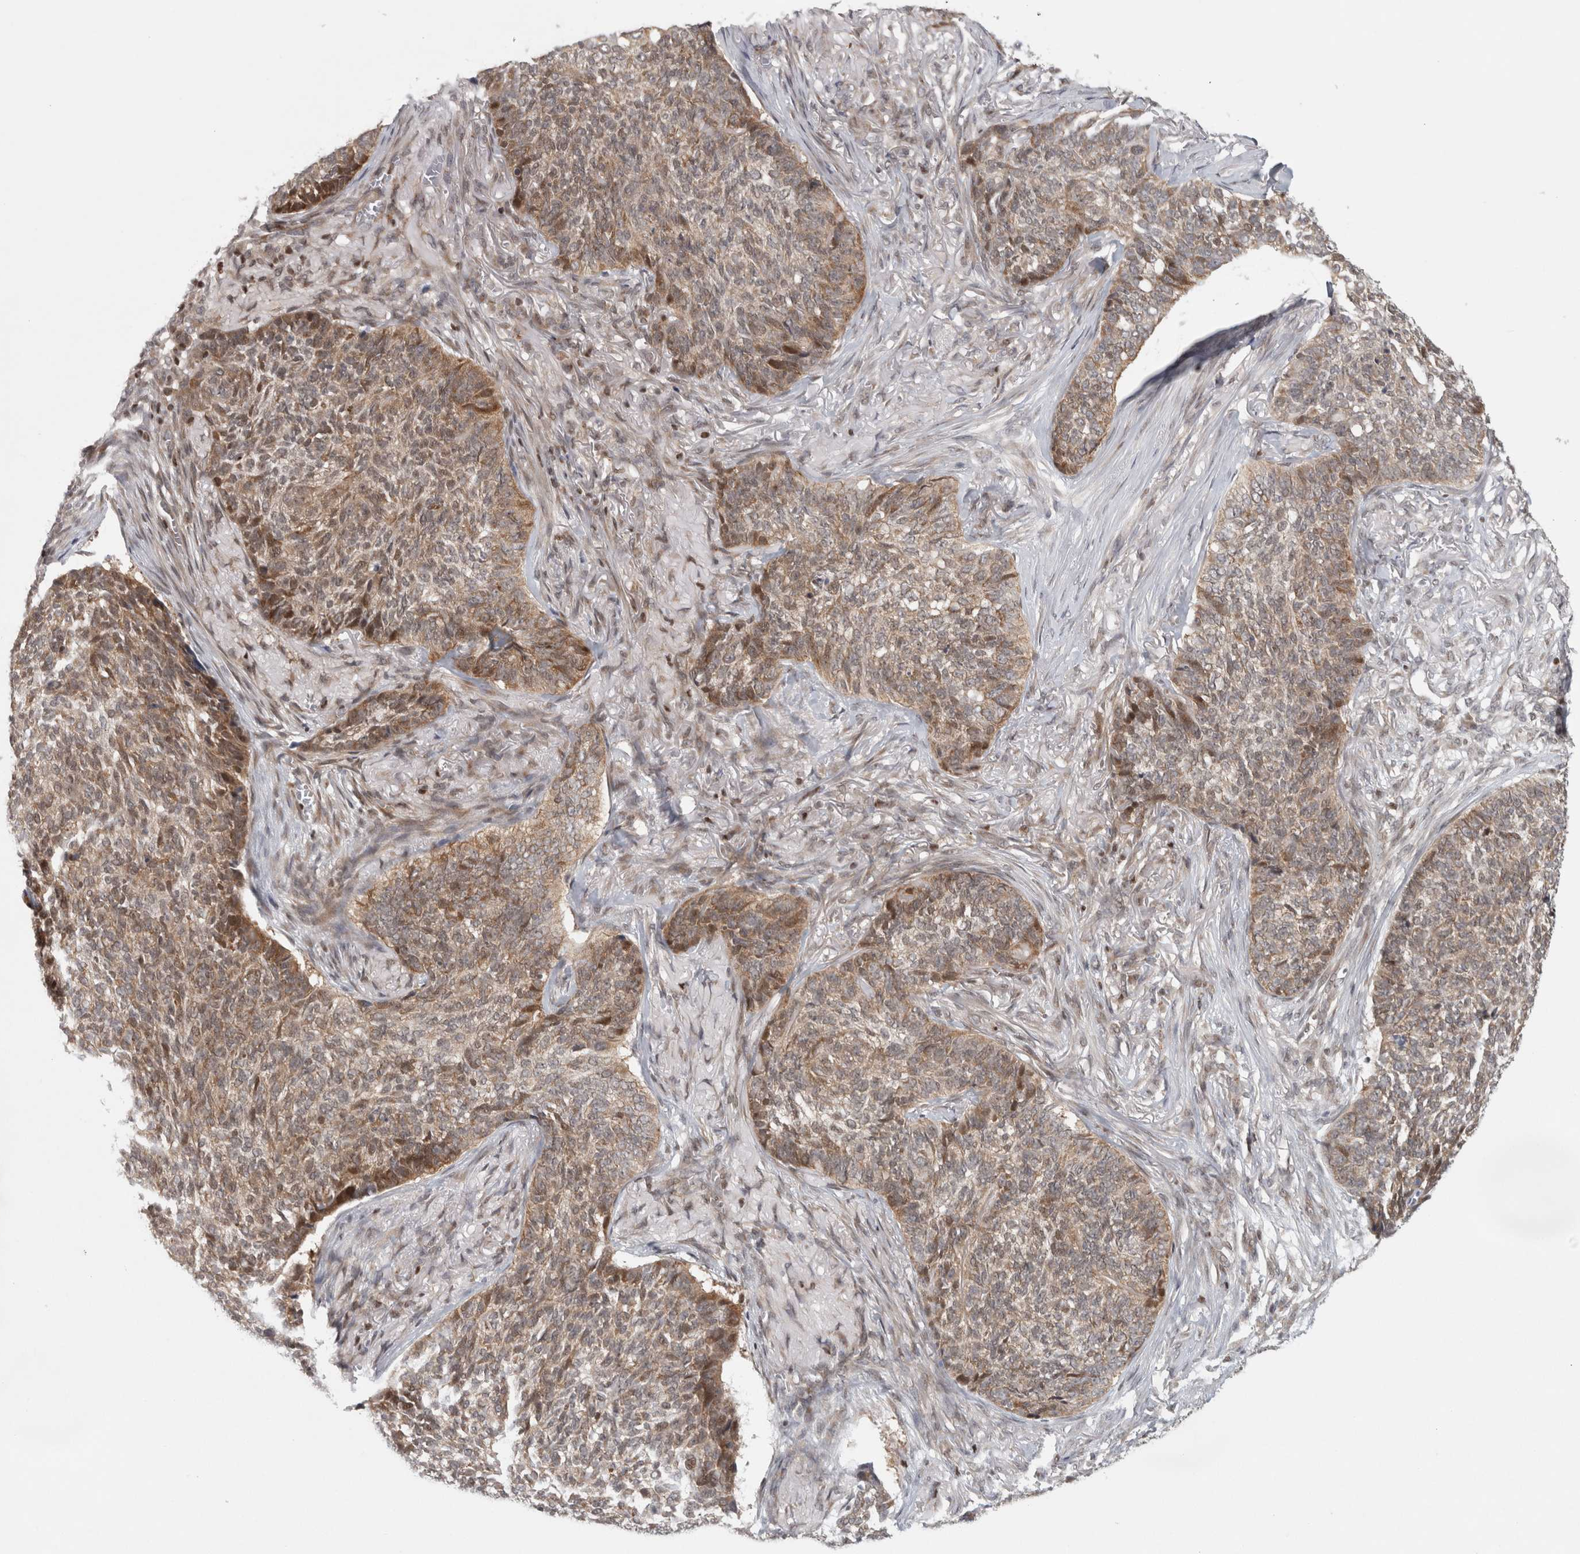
{"staining": {"intensity": "weak", "quantity": "25%-75%", "location": "cytoplasmic/membranous,nuclear"}, "tissue": "skin cancer", "cell_type": "Tumor cells", "image_type": "cancer", "snomed": [{"axis": "morphology", "description": "Basal cell carcinoma"}, {"axis": "topography", "description": "Skin"}], "caption": "Immunohistochemistry (DAB (3,3'-diaminobenzidine)) staining of skin cancer (basal cell carcinoma) exhibits weak cytoplasmic/membranous and nuclear protein expression in about 25%-75% of tumor cells.", "gene": "KDM8", "patient": {"sex": "male", "age": 85}}